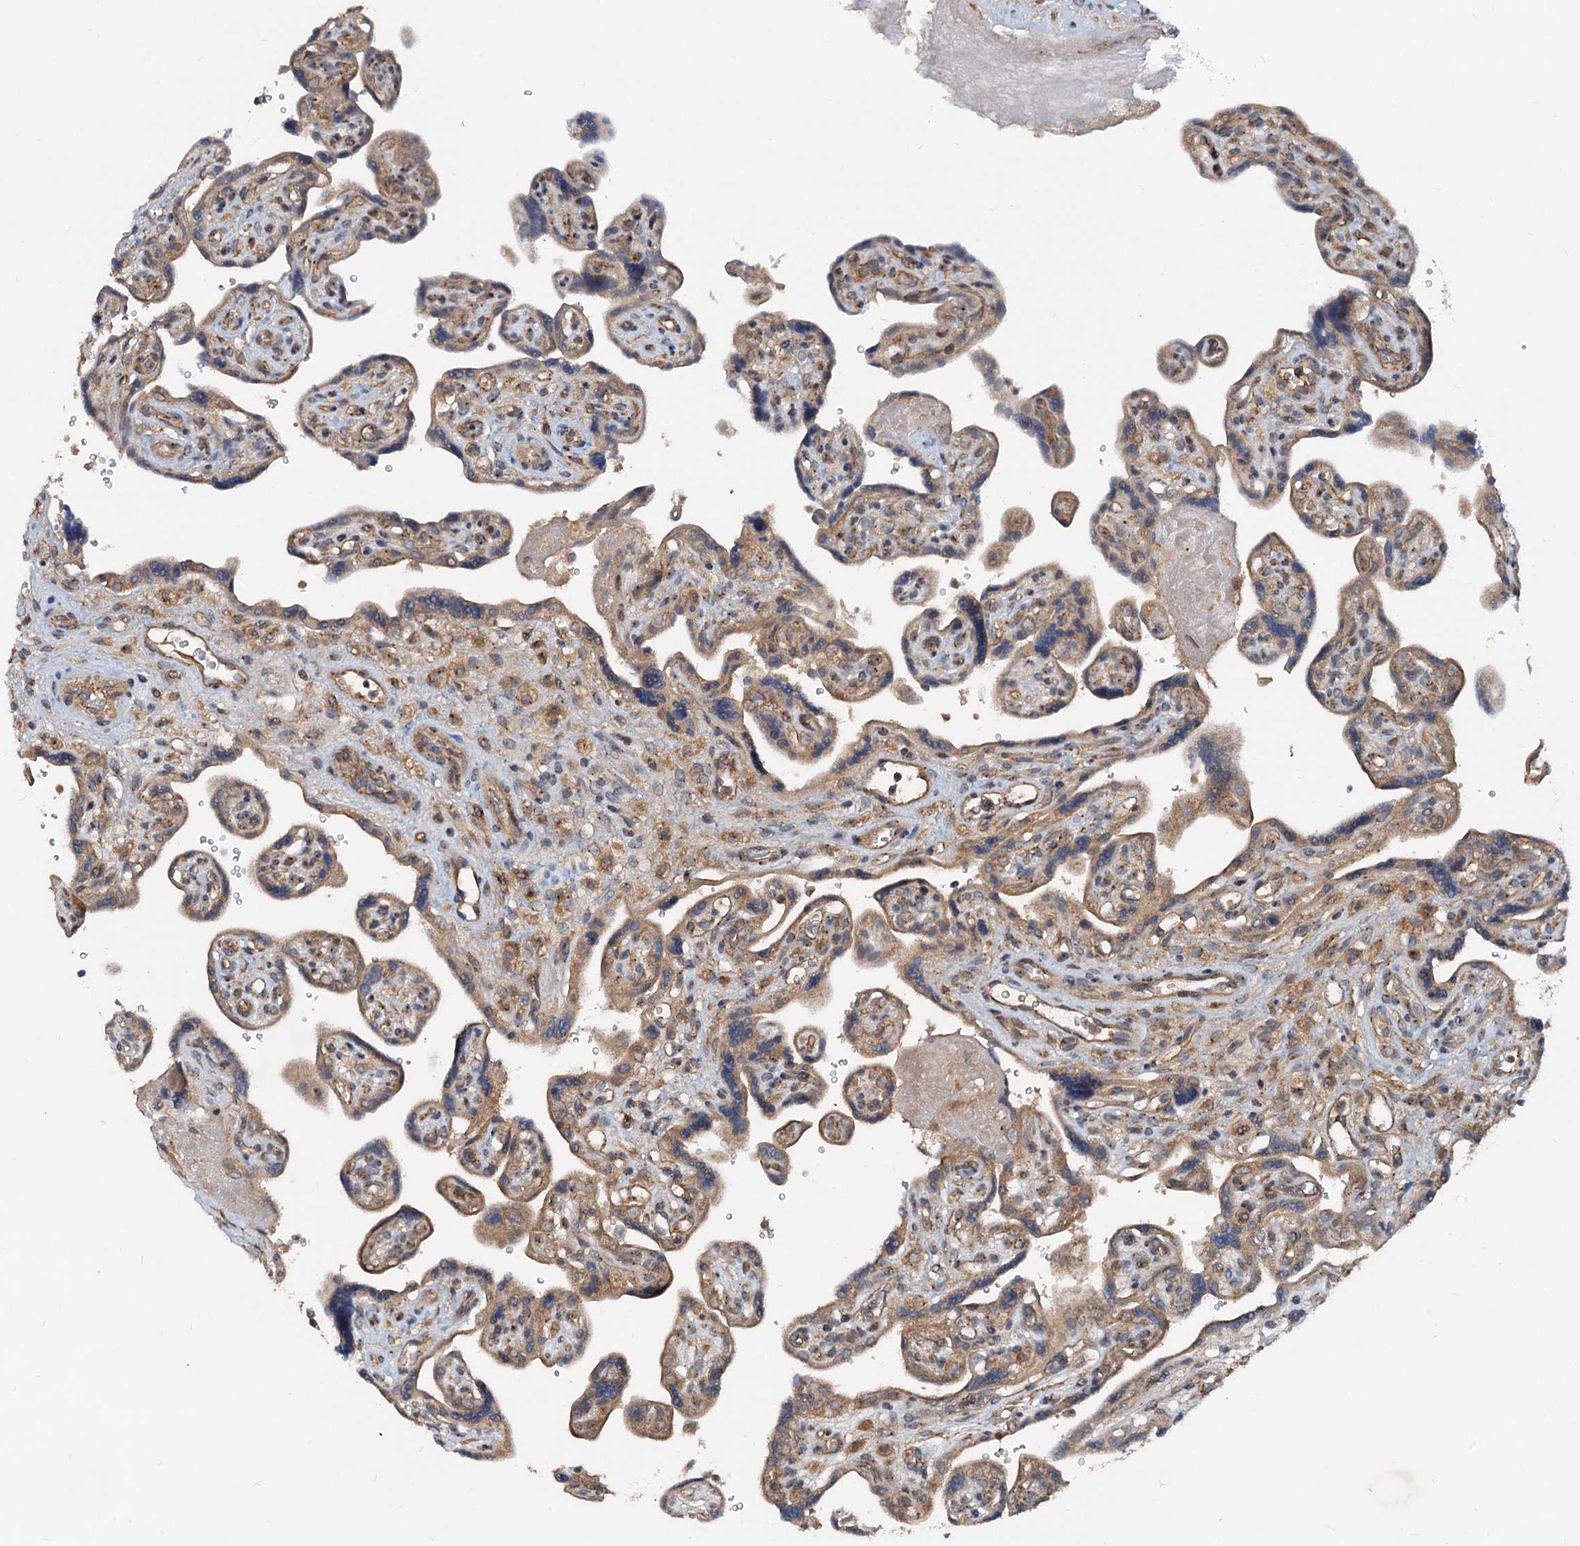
{"staining": {"intensity": "moderate", "quantity": ">75%", "location": "cytoplasmic/membranous"}, "tissue": "placenta", "cell_type": "Trophoblastic cells", "image_type": "normal", "snomed": [{"axis": "morphology", "description": "Normal tissue, NOS"}, {"axis": "topography", "description": "Placenta"}], "caption": "A micrograph of human placenta stained for a protein demonstrates moderate cytoplasmic/membranous brown staining in trophoblastic cells. The protein of interest is shown in brown color, while the nuclei are stained blue.", "gene": "CEP68", "patient": {"sex": "female", "age": 39}}